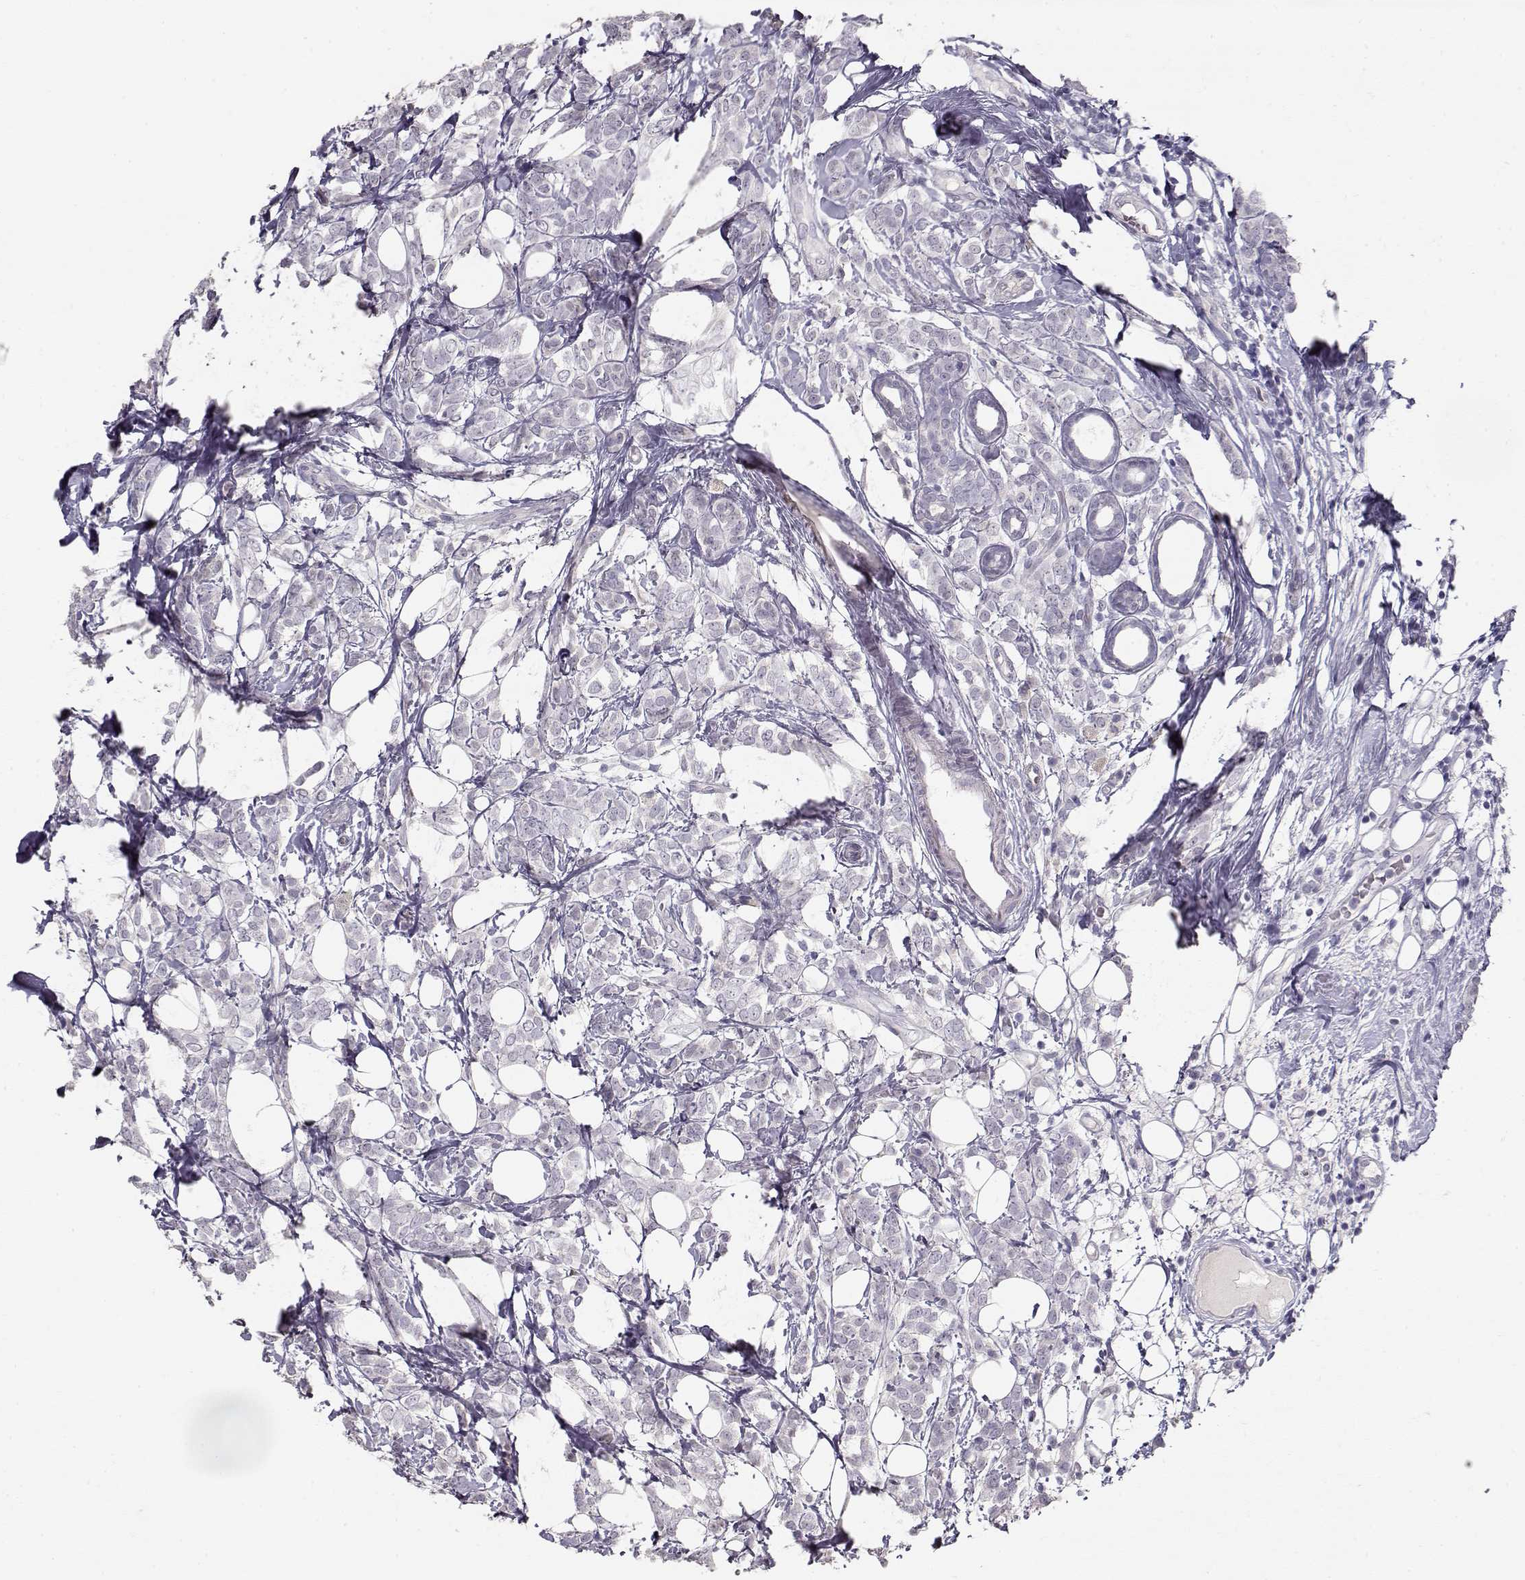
{"staining": {"intensity": "negative", "quantity": "none", "location": "none"}, "tissue": "breast cancer", "cell_type": "Tumor cells", "image_type": "cancer", "snomed": [{"axis": "morphology", "description": "Lobular carcinoma"}, {"axis": "topography", "description": "Breast"}], "caption": "Tumor cells show no significant staining in breast lobular carcinoma.", "gene": "TPH2", "patient": {"sex": "female", "age": 49}}